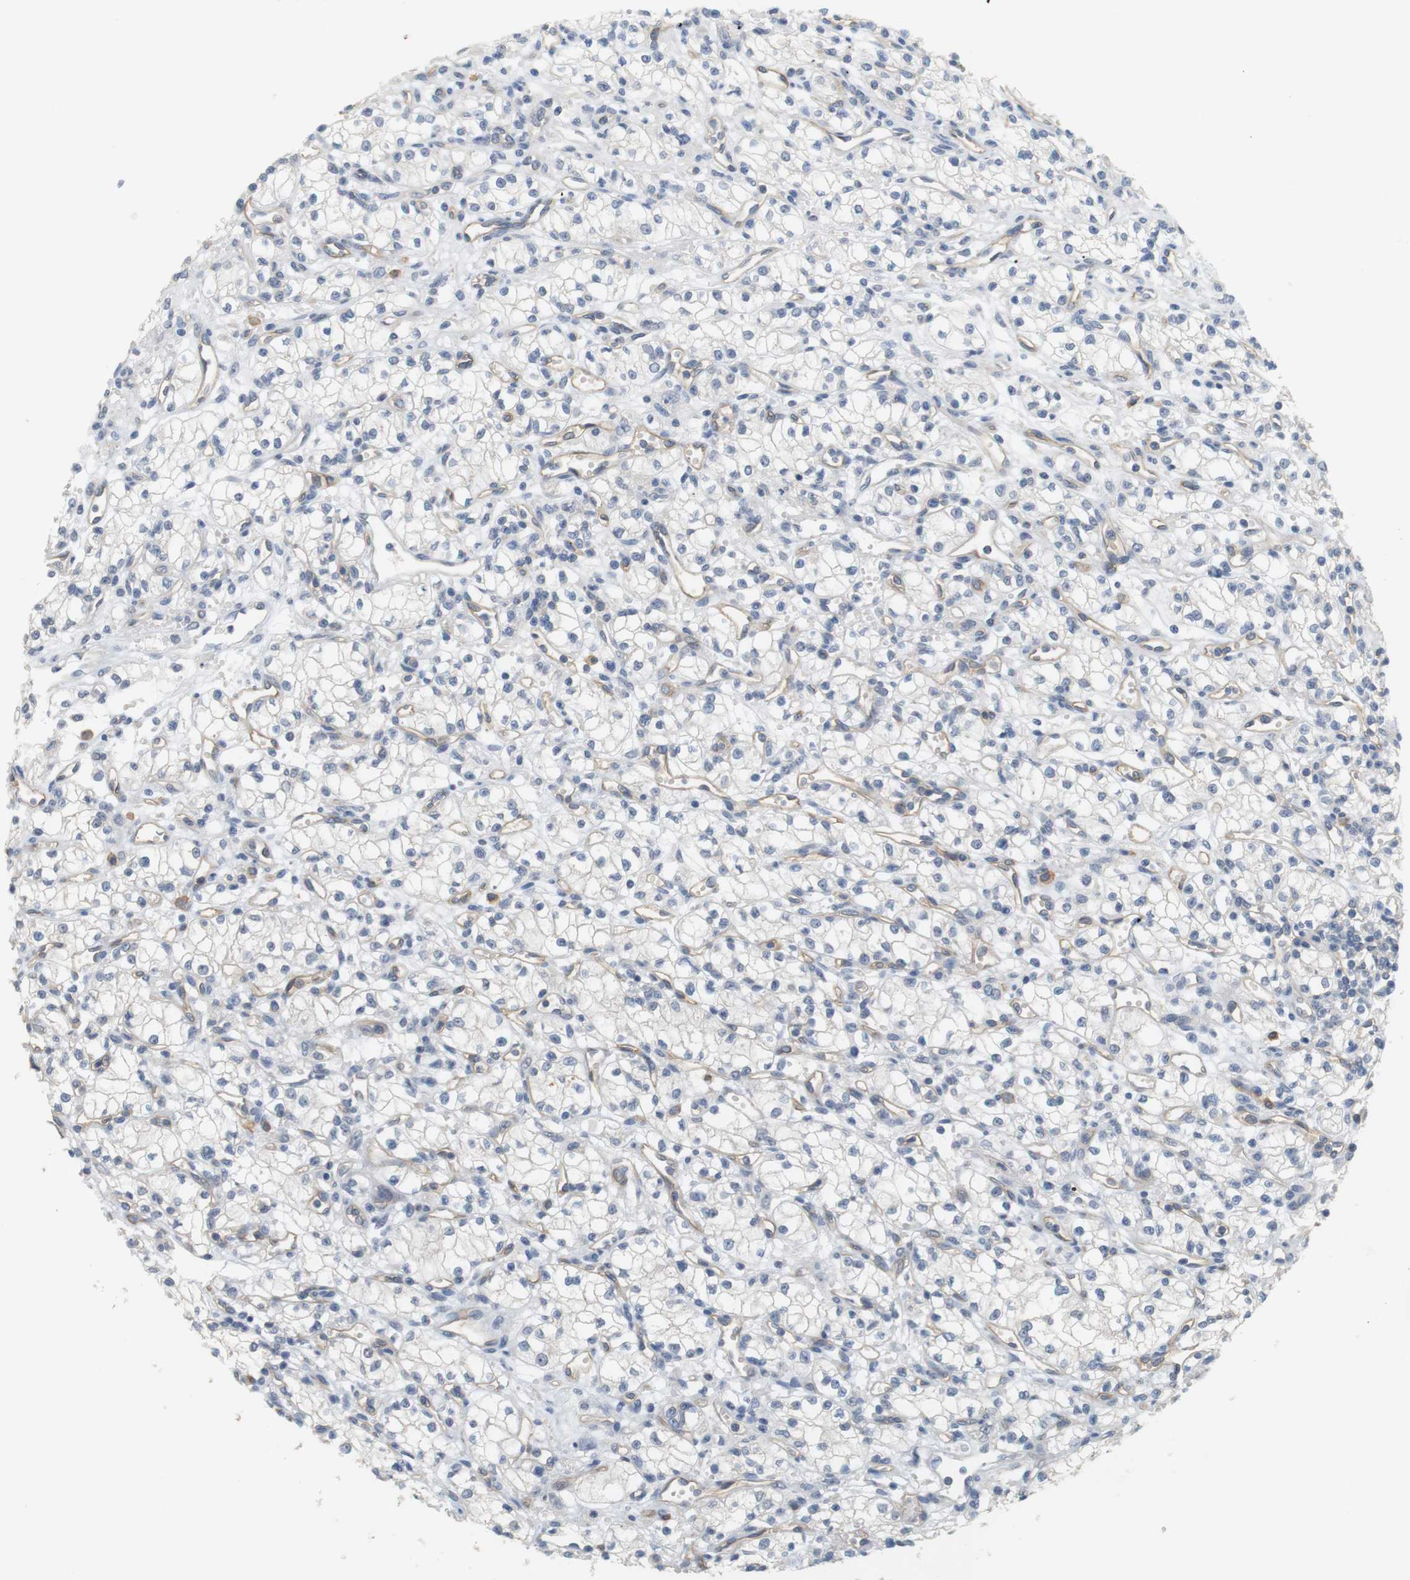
{"staining": {"intensity": "negative", "quantity": "none", "location": "none"}, "tissue": "renal cancer", "cell_type": "Tumor cells", "image_type": "cancer", "snomed": [{"axis": "morphology", "description": "Normal tissue, NOS"}, {"axis": "morphology", "description": "Adenocarcinoma, NOS"}, {"axis": "topography", "description": "Kidney"}], "caption": "Renal adenocarcinoma was stained to show a protein in brown. There is no significant expression in tumor cells. Nuclei are stained in blue.", "gene": "OSR1", "patient": {"sex": "male", "age": 59}}